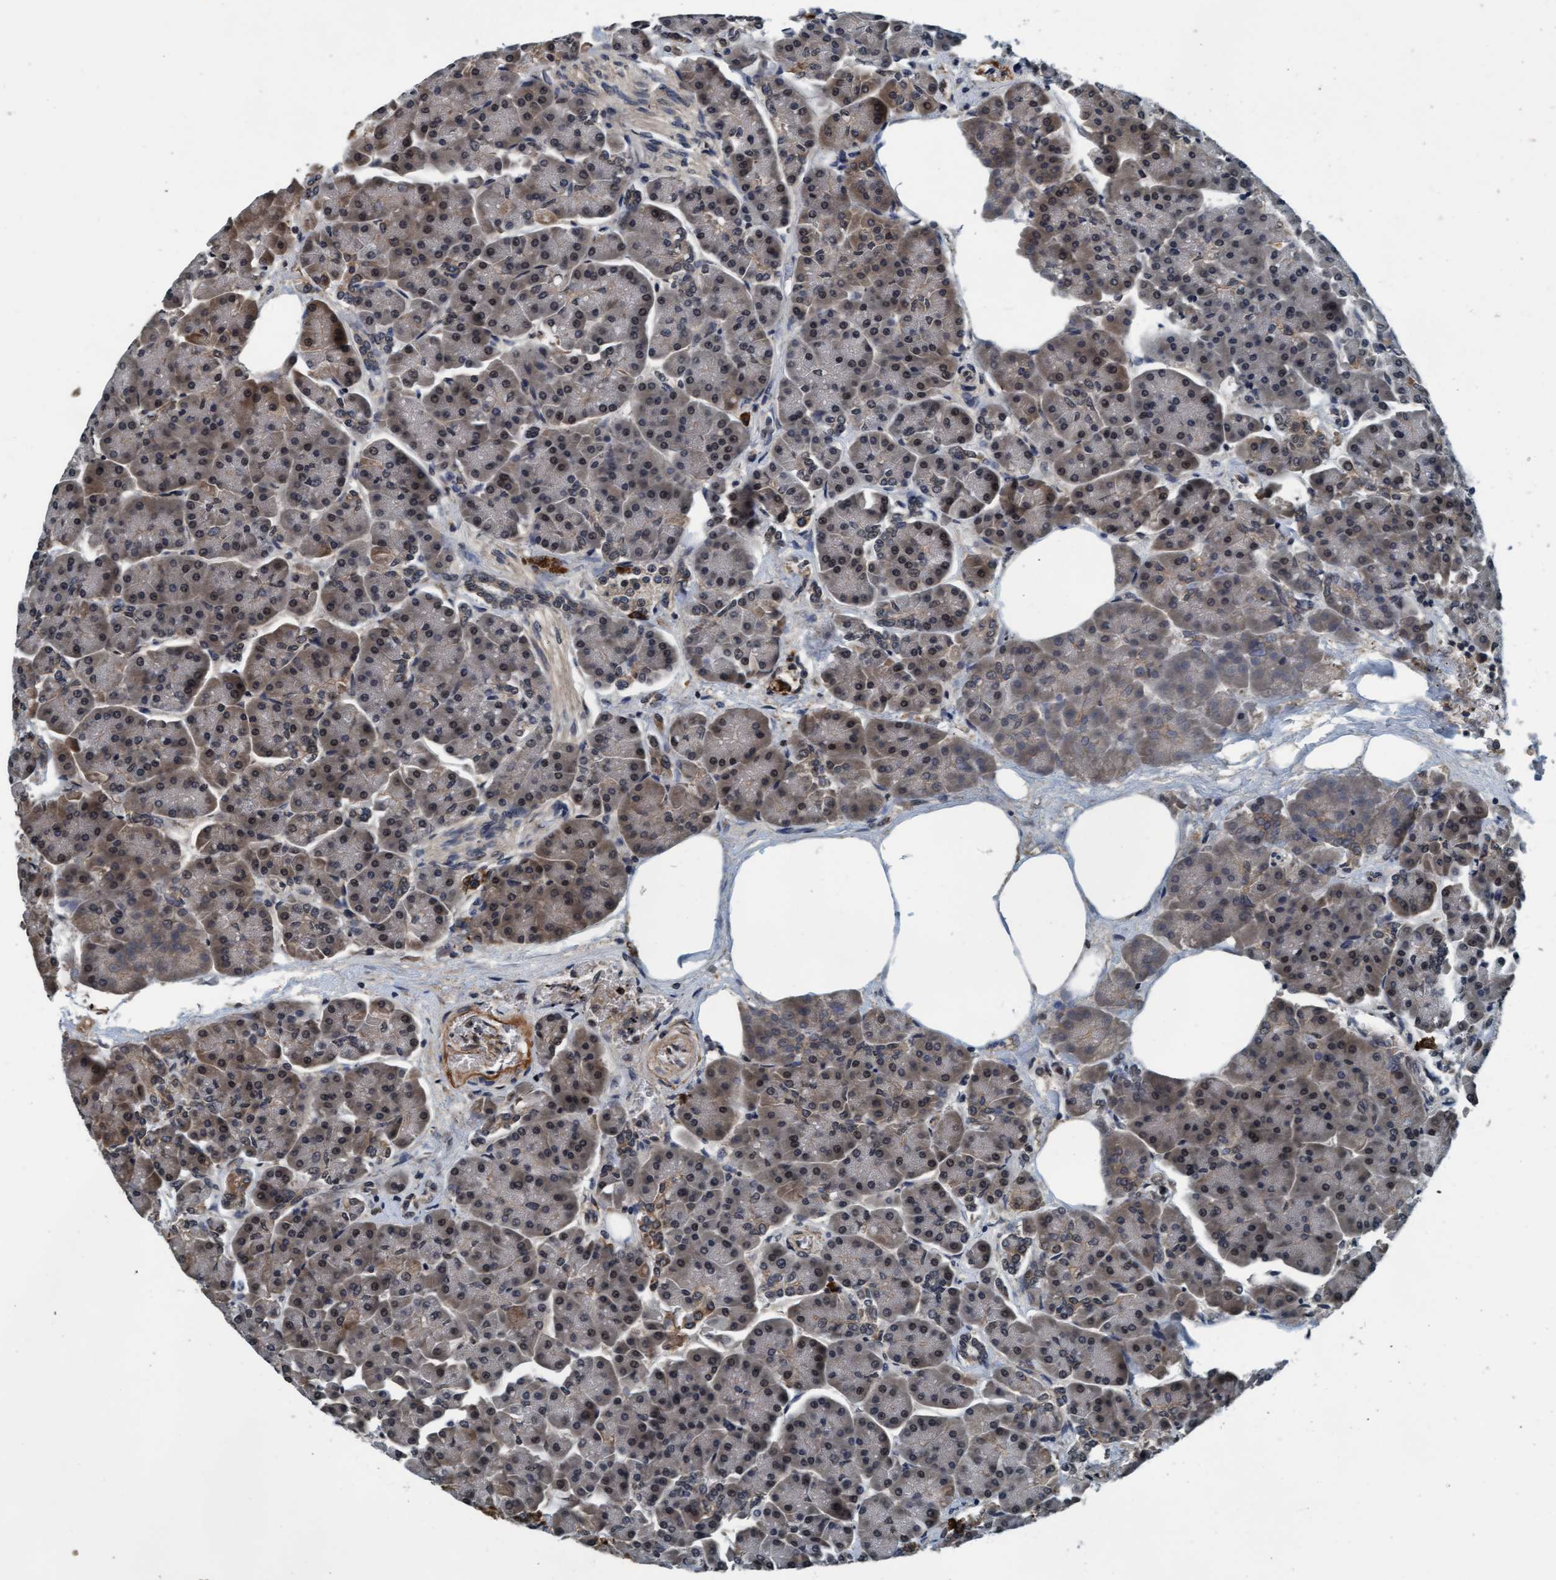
{"staining": {"intensity": "moderate", "quantity": ">75%", "location": "cytoplasmic/membranous,nuclear"}, "tissue": "pancreas", "cell_type": "Exocrine glandular cells", "image_type": "normal", "snomed": [{"axis": "morphology", "description": "Normal tissue, NOS"}, {"axis": "topography", "description": "Pancreas"}], "caption": "A high-resolution micrograph shows IHC staining of normal pancreas, which displays moderate cytoplasmic/membranous,nuclear staining in about >75% of exocrine glandular cells. The staining is performed using DAB brown chromogen to label protein expression. The nuclei are counter-stained blue using hematoxylin.", "gene": "WASF1", "patient": {"sex": "female", "age": 70}}